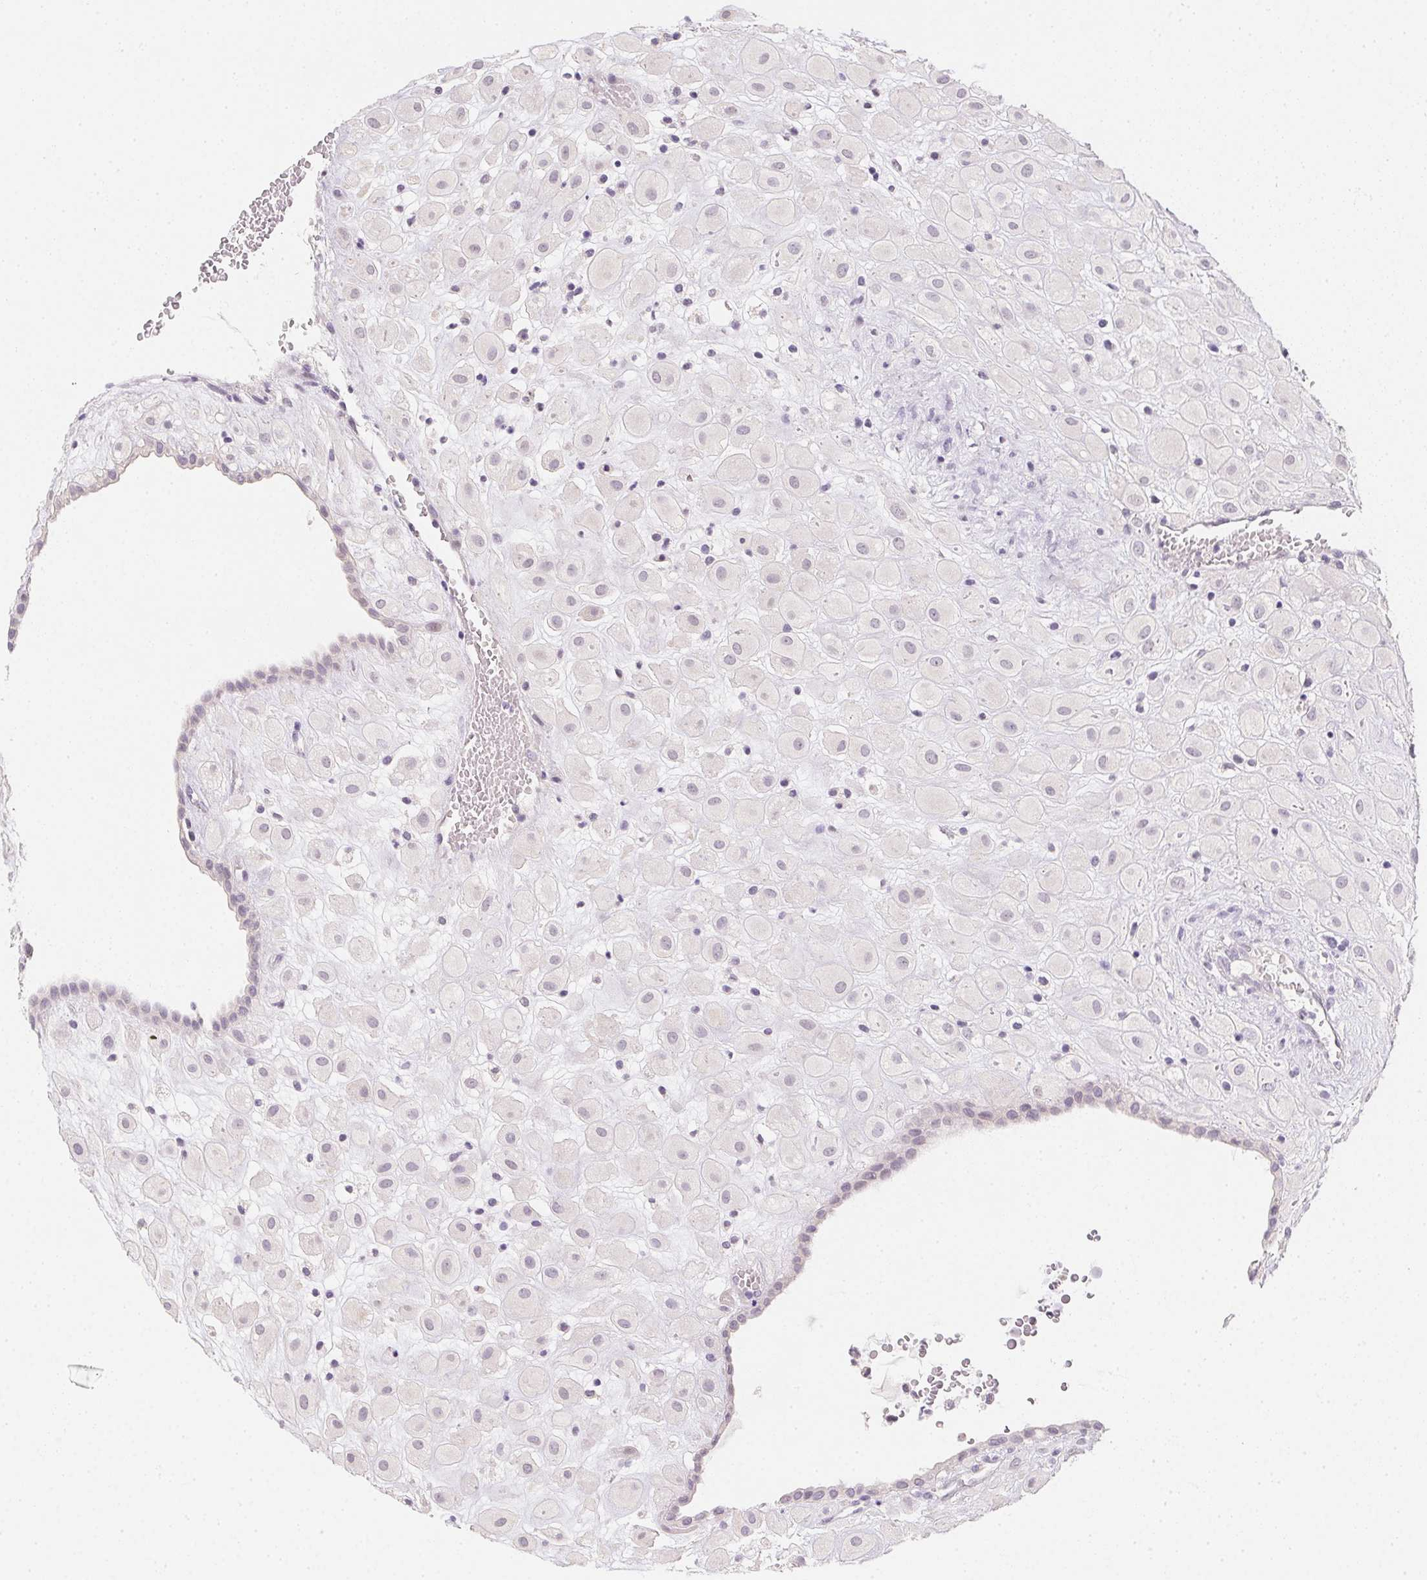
{"staining": {"intensity": "negative", "quantity": "none", "location": "none"}, "tissue": "placenta", "cell_type": "Decidual cells", "image_type": "normal", "snomed": [{"axis": "morphology", "description": "Normal tissue, NOS"}, {"axis": "topography", "description": "Placenta"}], "caption": "This is a photomicrograph of immunohistochemistry staining of benign placenta, which shows no positivity in decidual cells. Nuclei are stained in blue.", "gene": "ZBBX", "patient": {"sex": "female", "age": 24}}